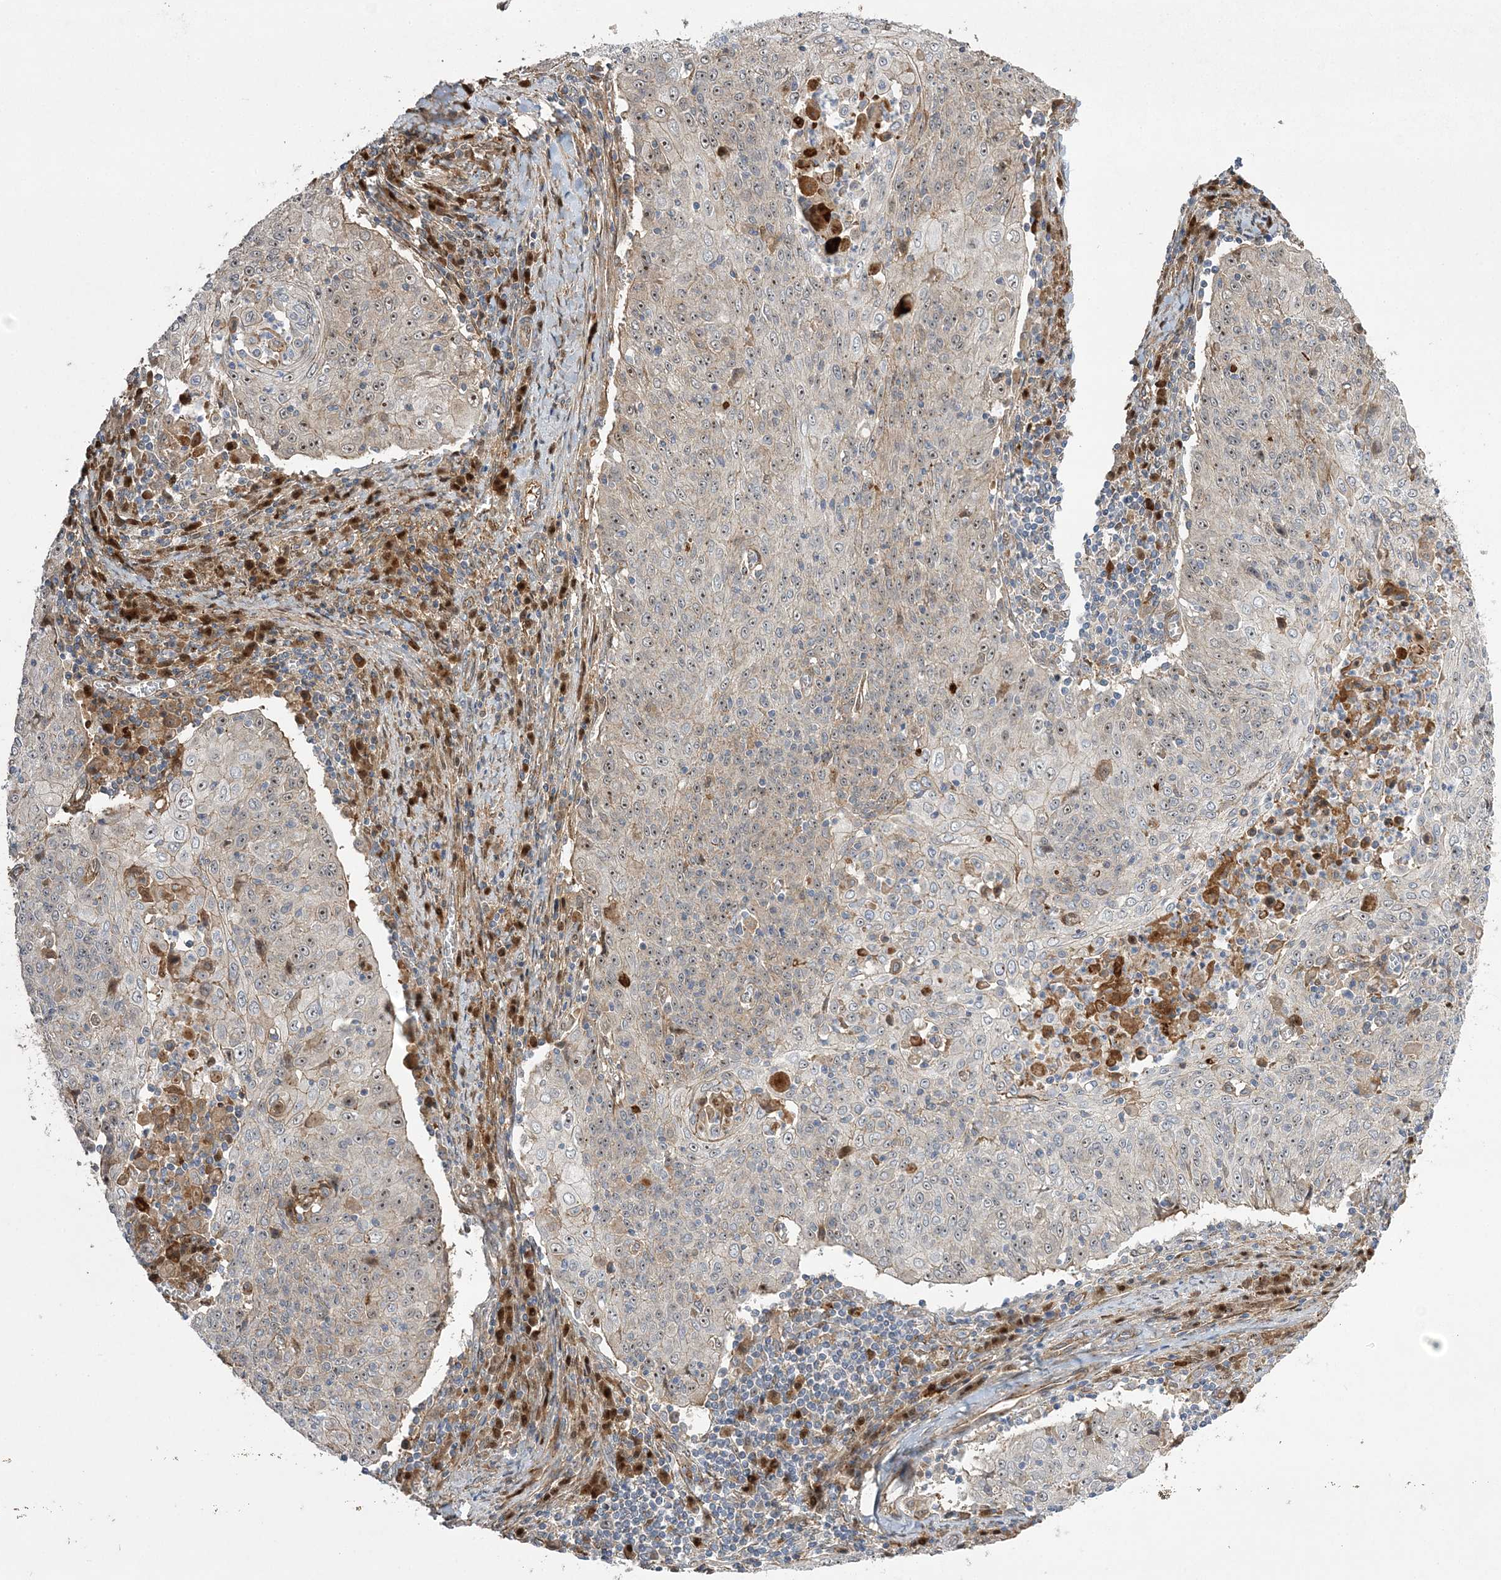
{"staining": {"intensity": "negative", "quantity": "none", "location": "none"}, "tissue": "cervical cancer", "cell_type": "Tumor cells", "image_type": "cancer", "snomed": [{"axis": "morphology", "description": "Squamous cell carcinoma, NOS"}, {"axis": "topography", "description": "Cervix"}], "caption": "A photomicrograph of cervical cancer stained for a protein reveals no brown staining in tumor cells.", "gene": "NPM3", "patient": {"sex": "female", "age": 48}}